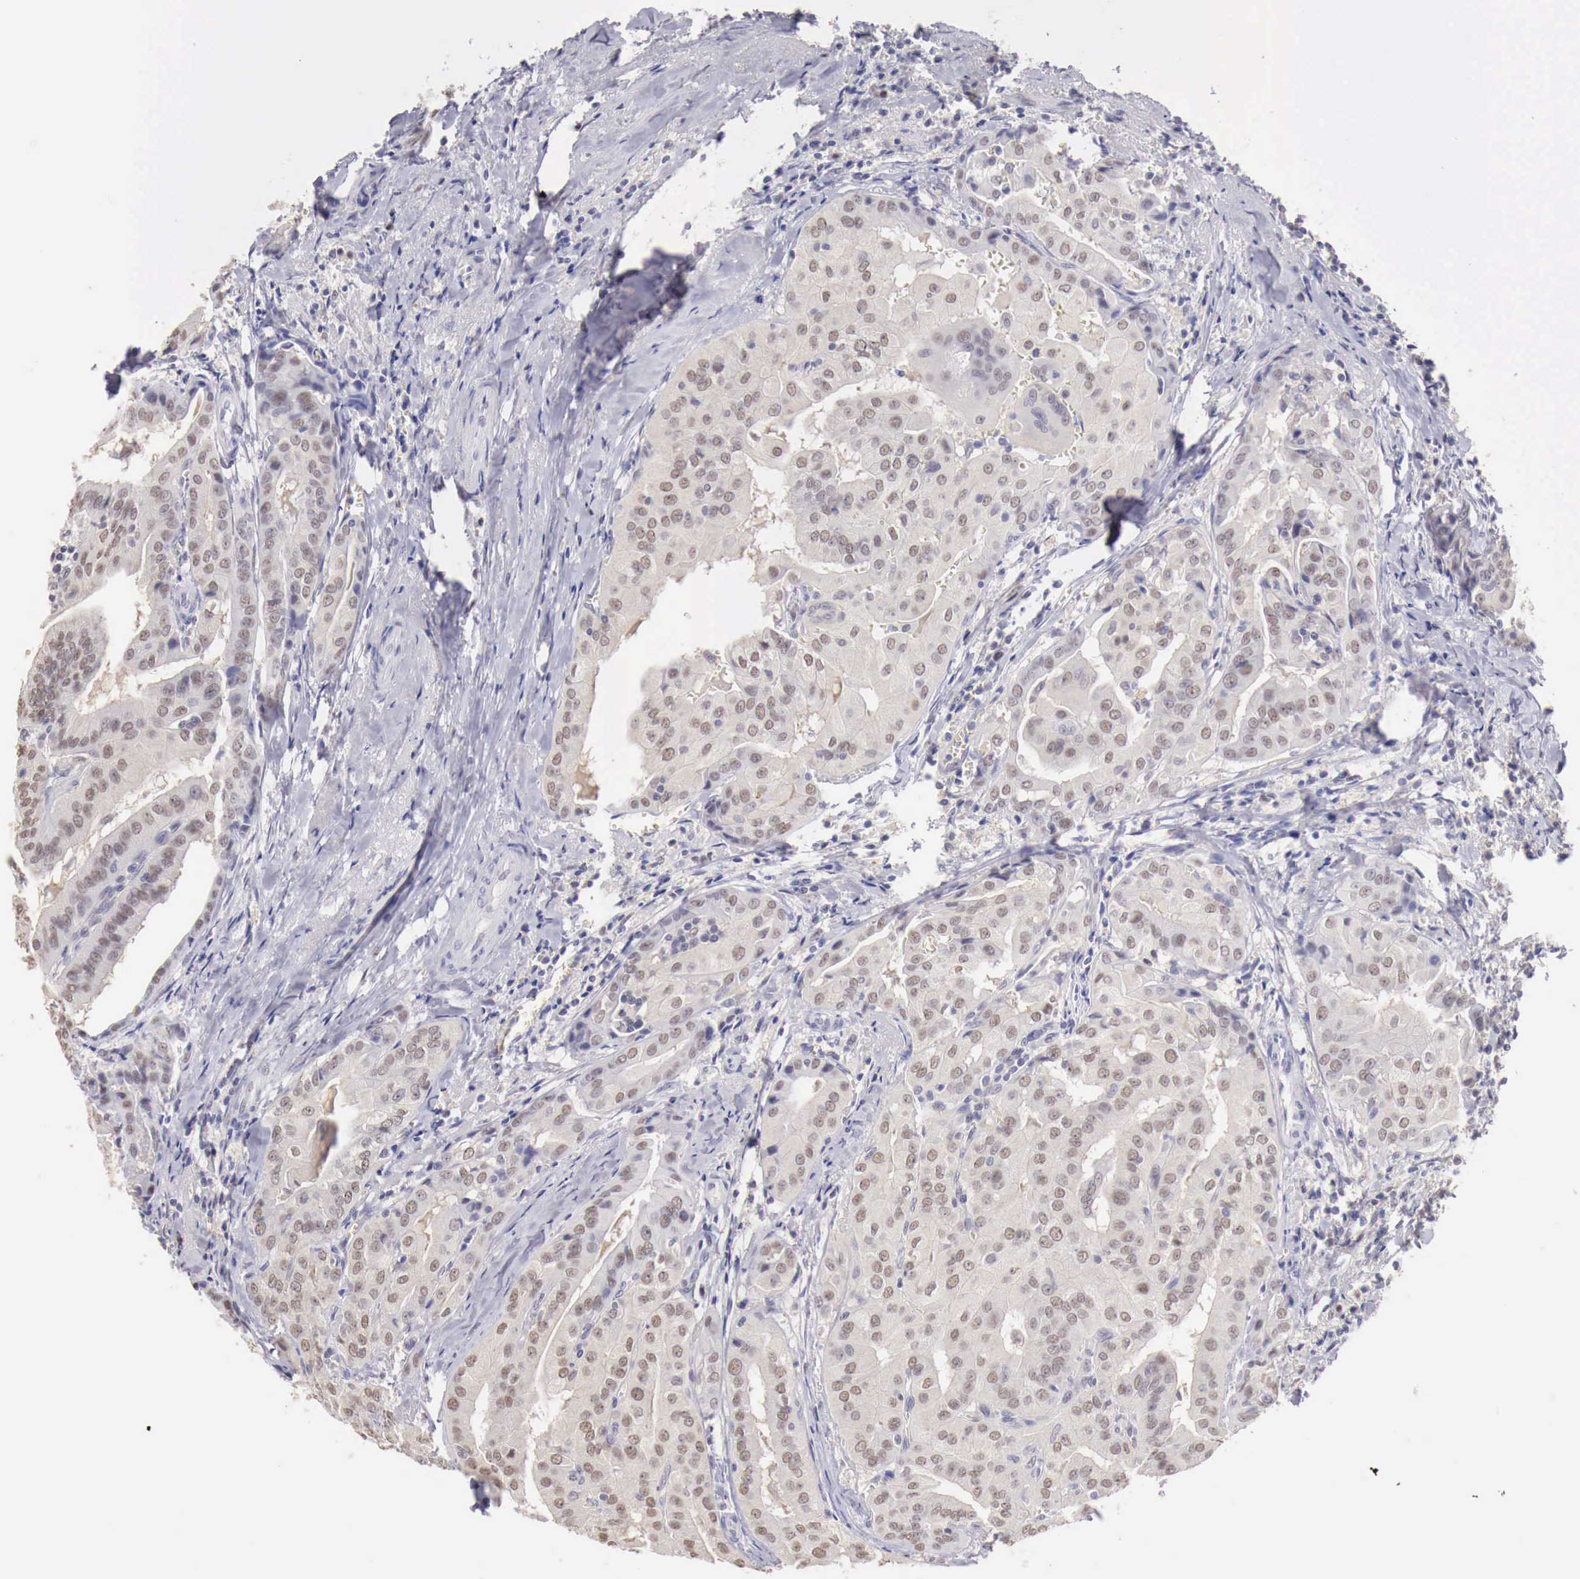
{"staining": {"intensity": "weak", "quantity": "<25%", "location": "nuclear"}, "tissue": "thyroid cancer", "cell_type": "Tumor cells", "image_type": "cancer", "snomed": [{"axis": "morphology", "description": "Papillary adenocarcinoma, NOS"}, {"axis": "topography", "description": "Thyroid gland"}], "caption": "There is no significant positivity in tumor cells of thyroid cancer. (DAB immunohistochemistry with hematoxylin counter stain).", "gene": "UBA1", "patient": {"sex": "female", "age": 71}}